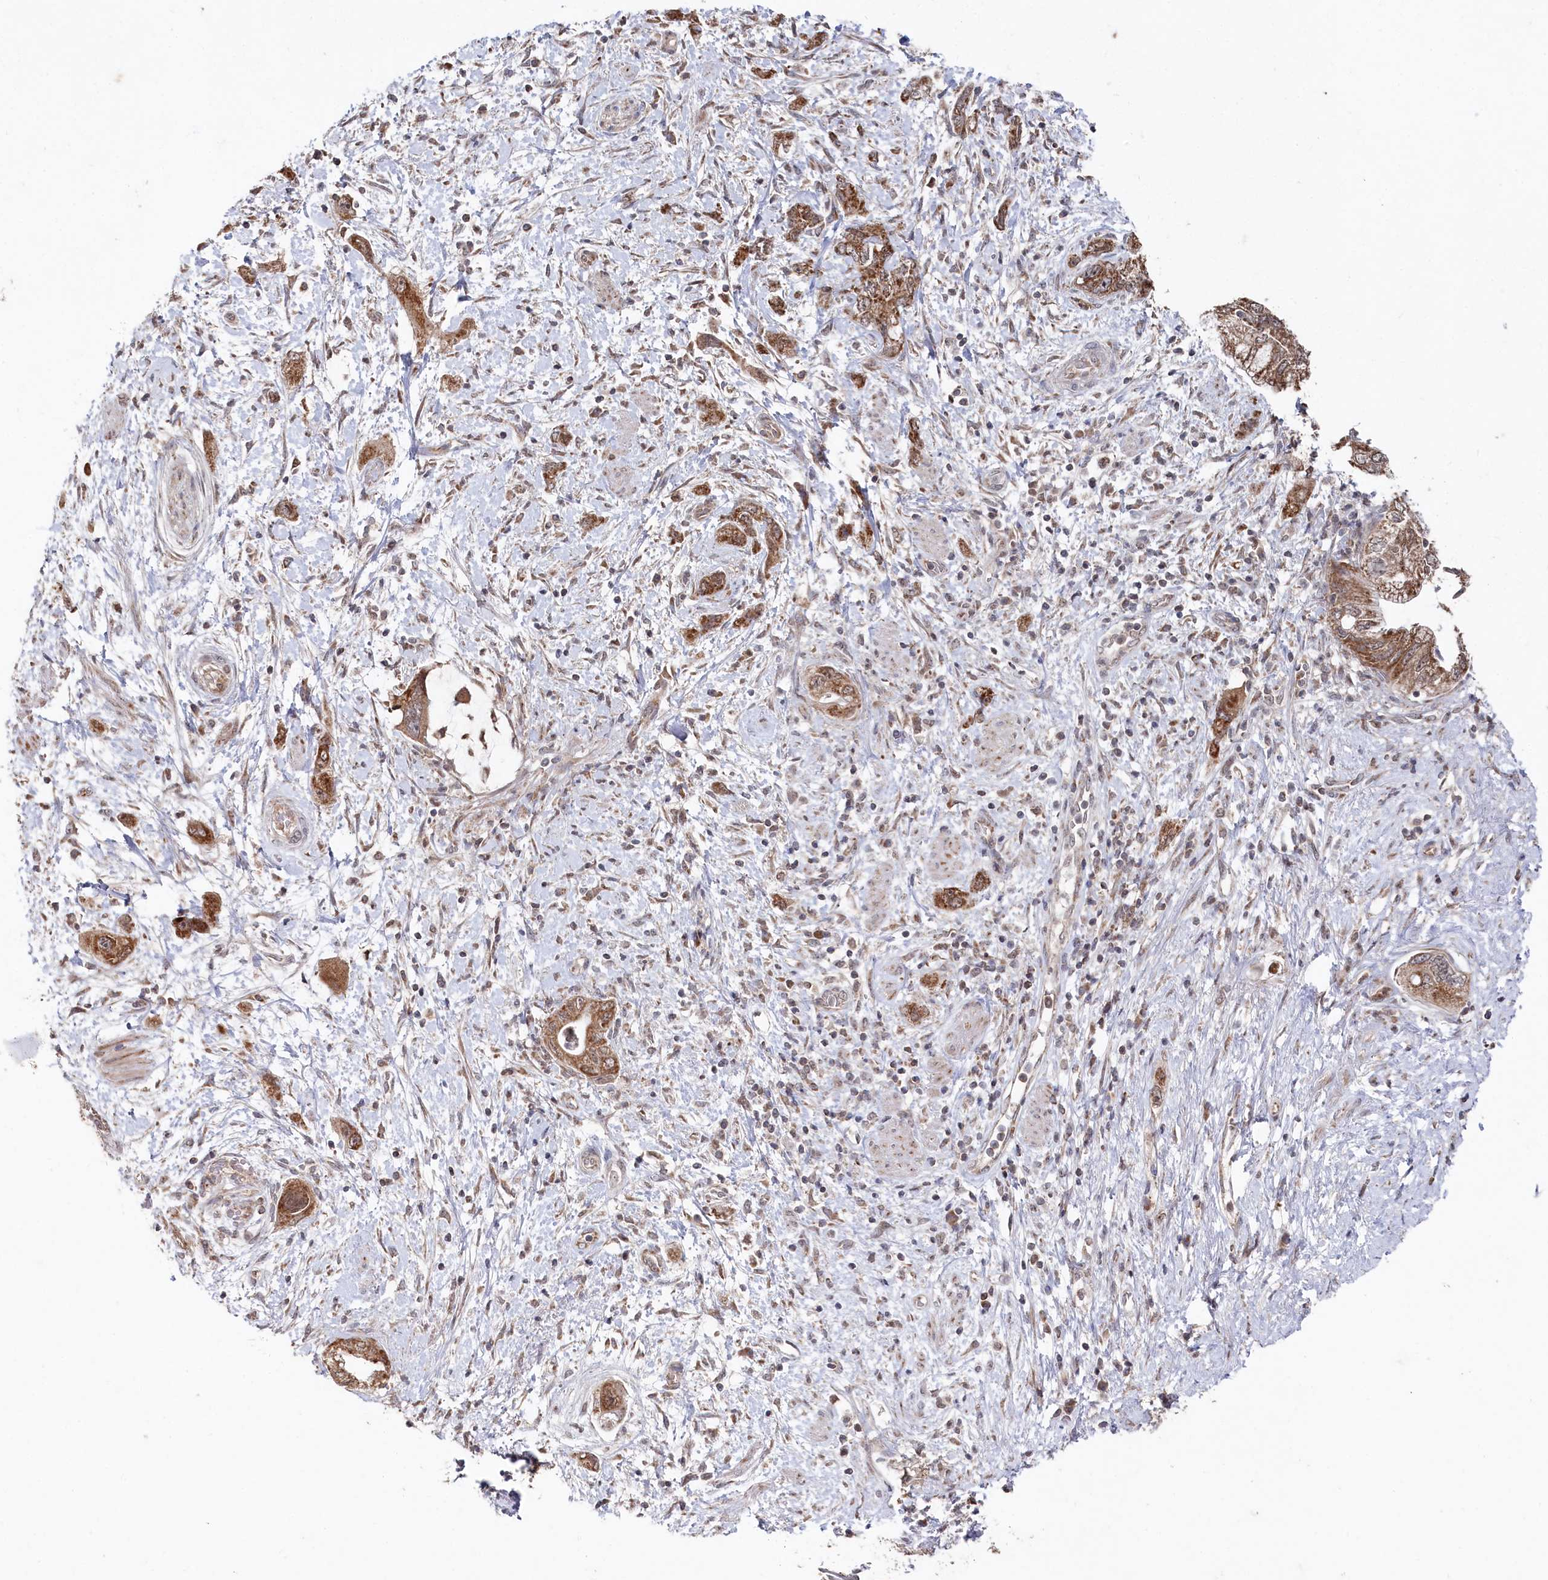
{"staining": {"intensity": "moderate", "quantity": ">75%", "location": "cytoplasmic/membranous"}, "tissue": "pancreatic cancer", "cell_type": "Tumor cells", "image_type": "cancer", "snomed": [{"axis": "morphology", "description": "Adenocarcinoma, NOS"}, {"axis": "topography", "description": "Pancreas"}], "caption": "Brown immunohistochemical staining in human pancreatic adenocarcinoma exhibits moderate cytoplasmic/membranous expression in about >75% of tumor cells.", "gene": "WAPL", "patient": {"sex": "female", "age": 73}}